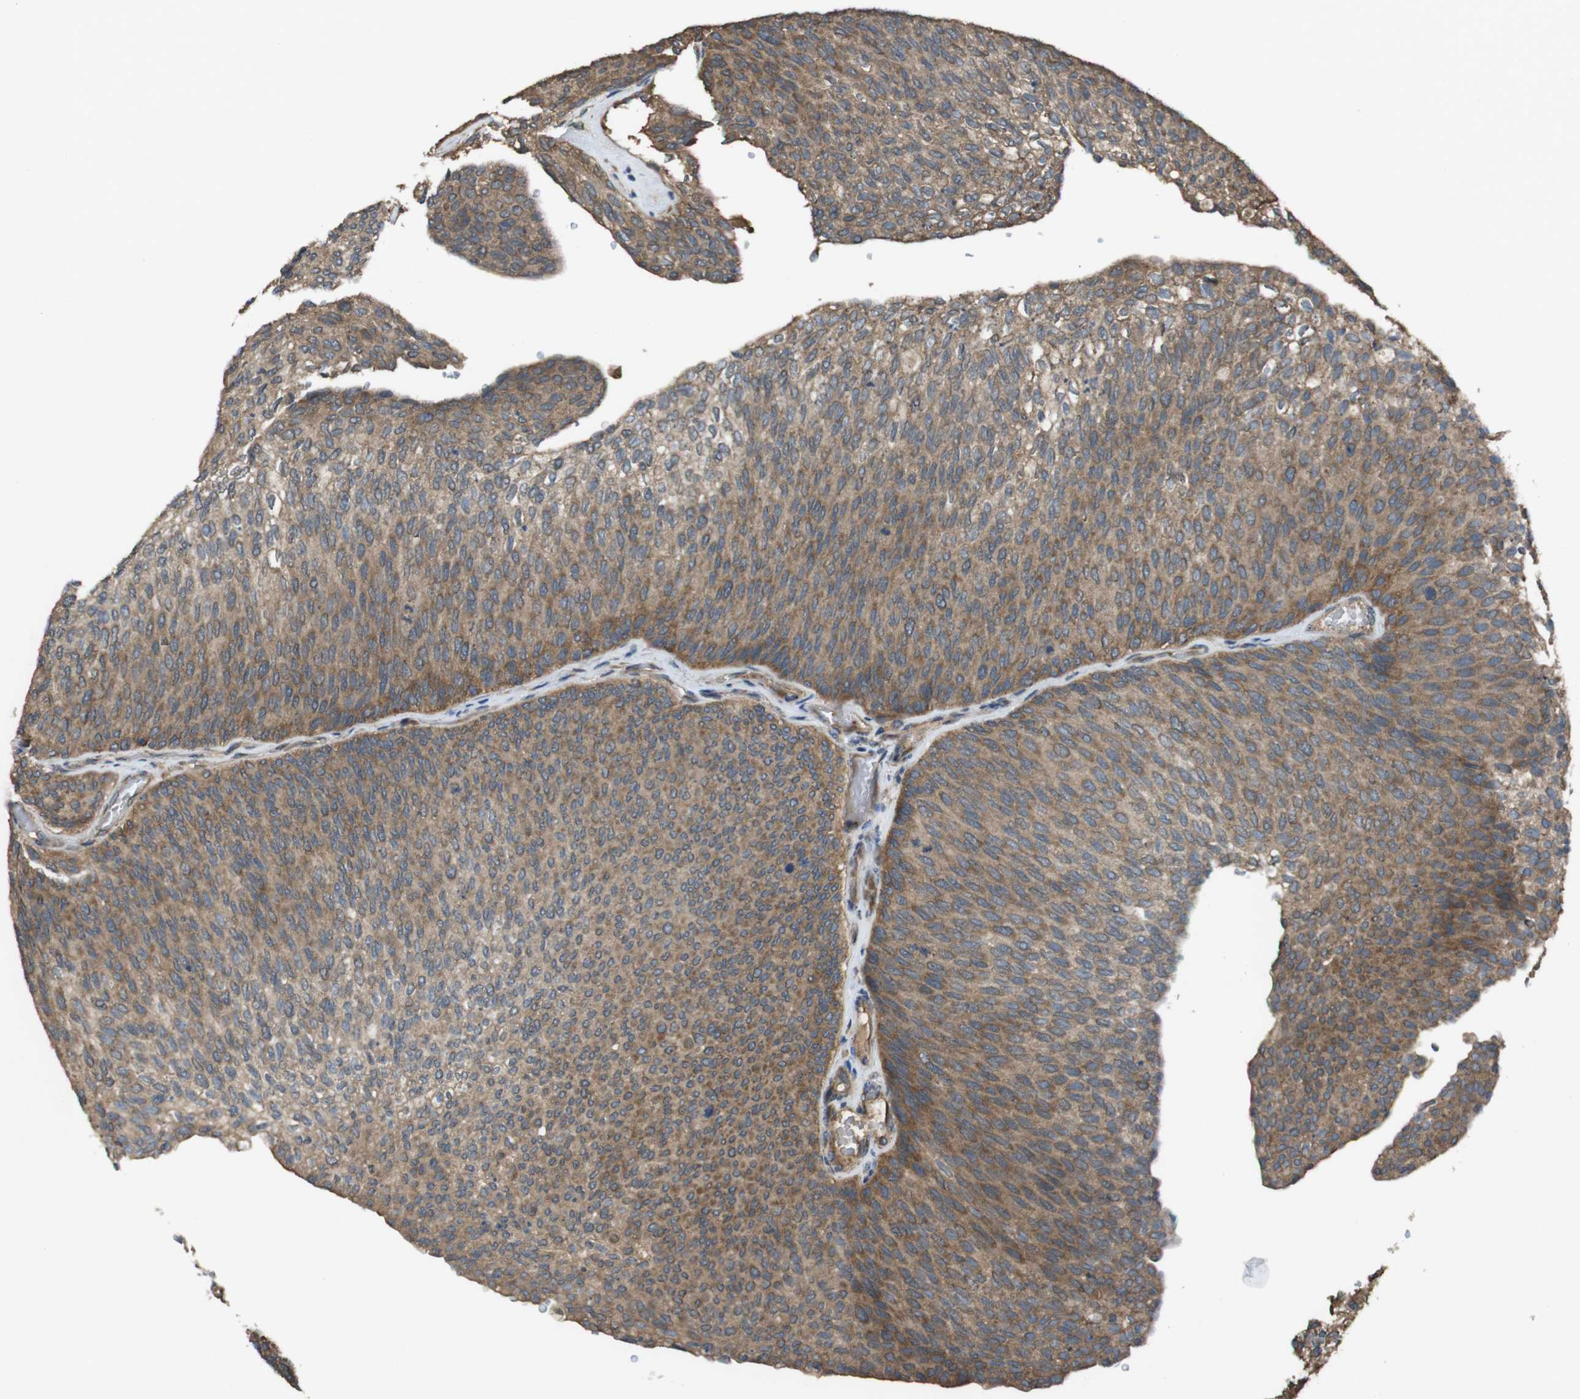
{"staining": {"intensity": "moderate", "quantity": ">75%", "location": "cytoplasmic/membranous"}, "tissue": "urothelial cancer", "cell_type": "Tumor cells", "image_type": "cancer", "snomed": [{"axis": "morphology", "description": "Urothelial carcinoma, Low grade"}, {"axis": "topography", "description": "Urinary bladder"}], "caption": "Protein staining of urothelial cancer tissue shows moderate cytoplasmic/membranous staining in about >75% of tumor cells.", "gene": "FUT2", "patient": {"sex": "female", "age": 79}}